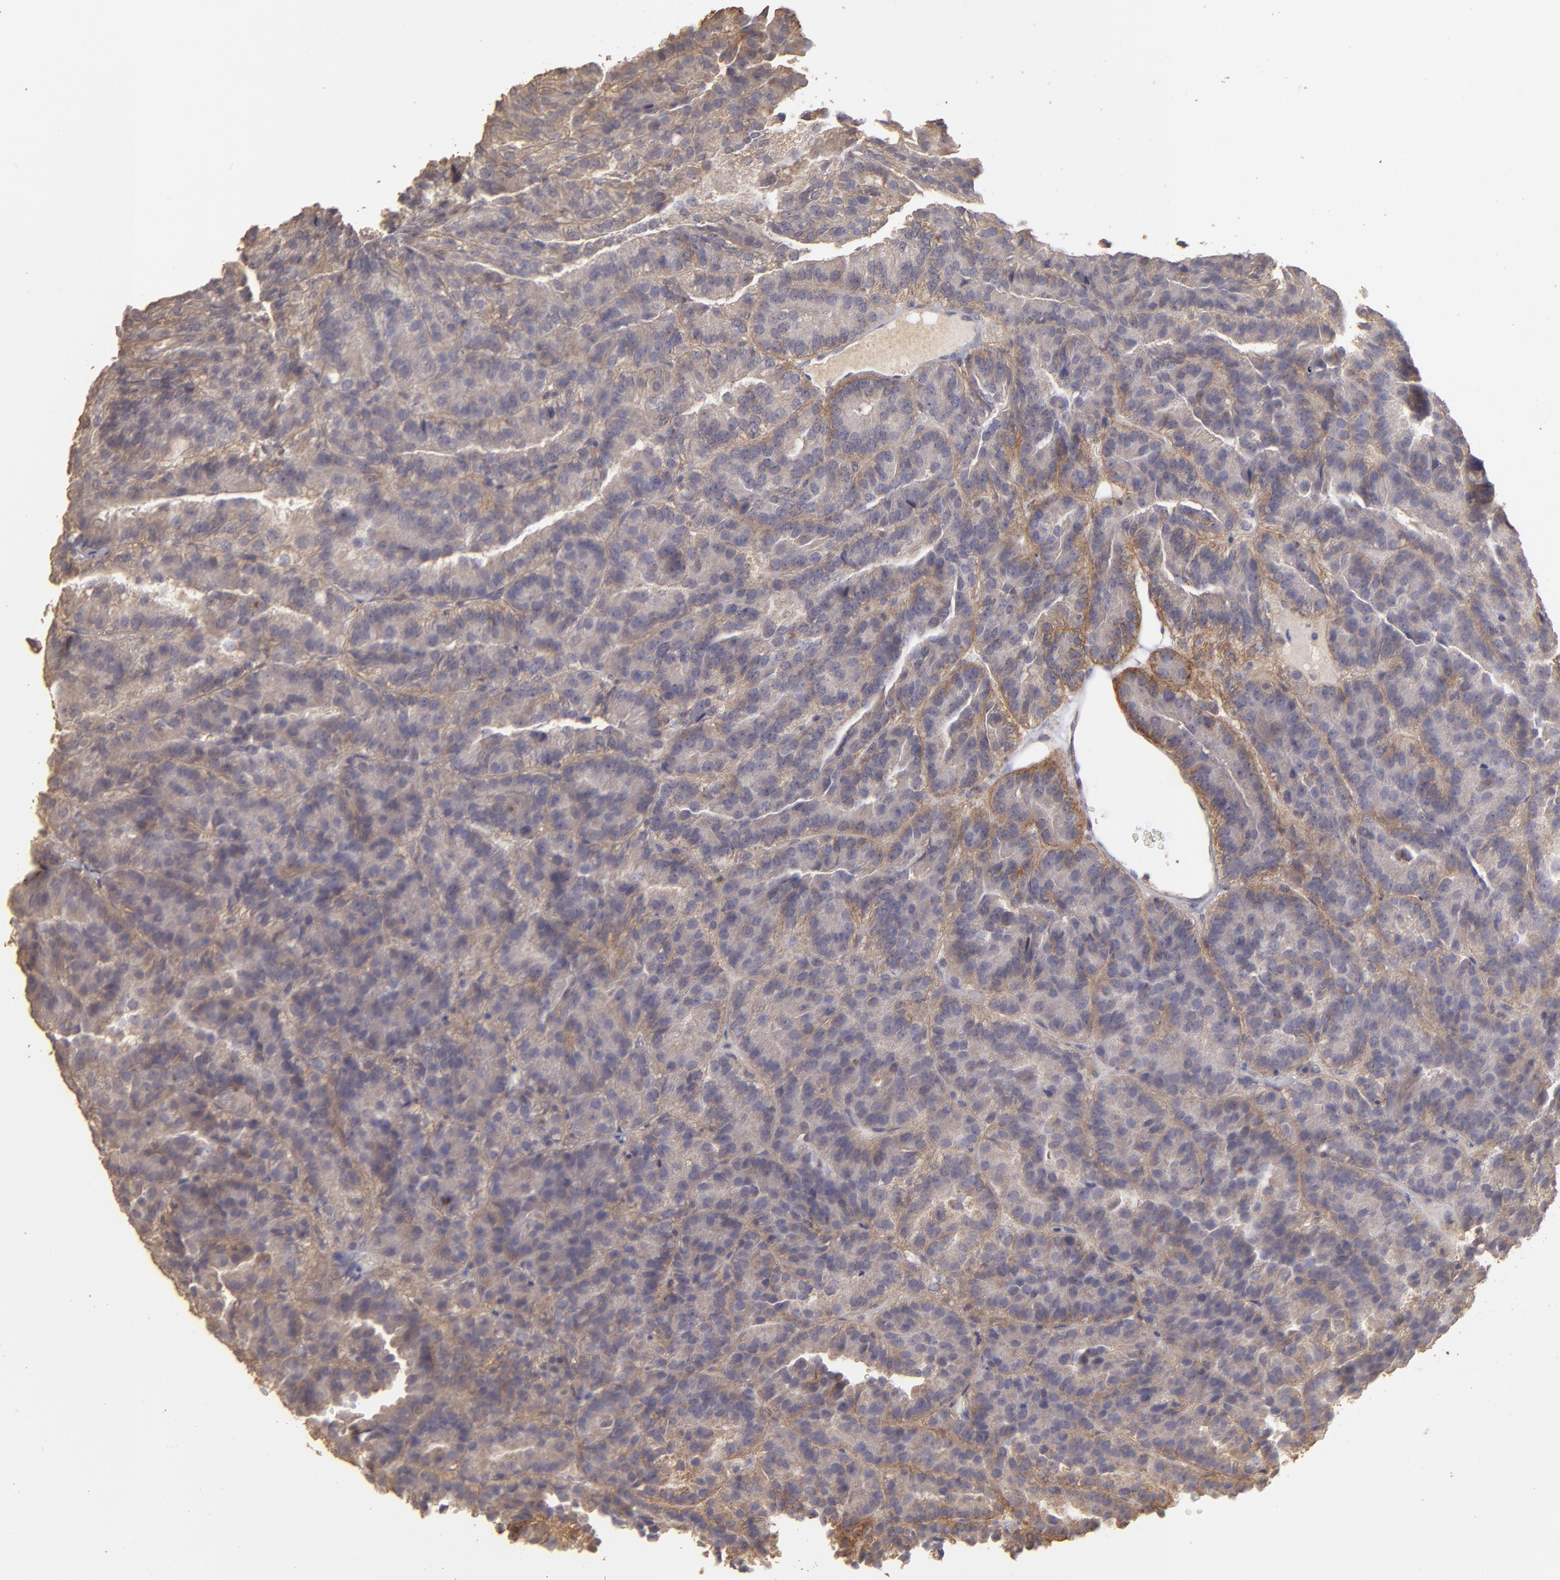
{"staining": {"intensity": "weak", "quantity": "25%-75%", "location": "cytoplasmic/membranous"}, "tissue": "renal cancer", "cell_type": "Tumor cells", "image_type": "cancer", "snomed": [{"axis": "morphology", "description": "Adenocarcinoma, NOS"}, {"axis": "topography", "description": "Kidney"}], "caption": "The histopathology image reveals staining of renal adenocarcinoma, revealing weak cytoplasmic/membranous protein positivity (brown color) within tumor cells.", "gene": "FAT1", "patient": {"sex": "male", "age": 46}}